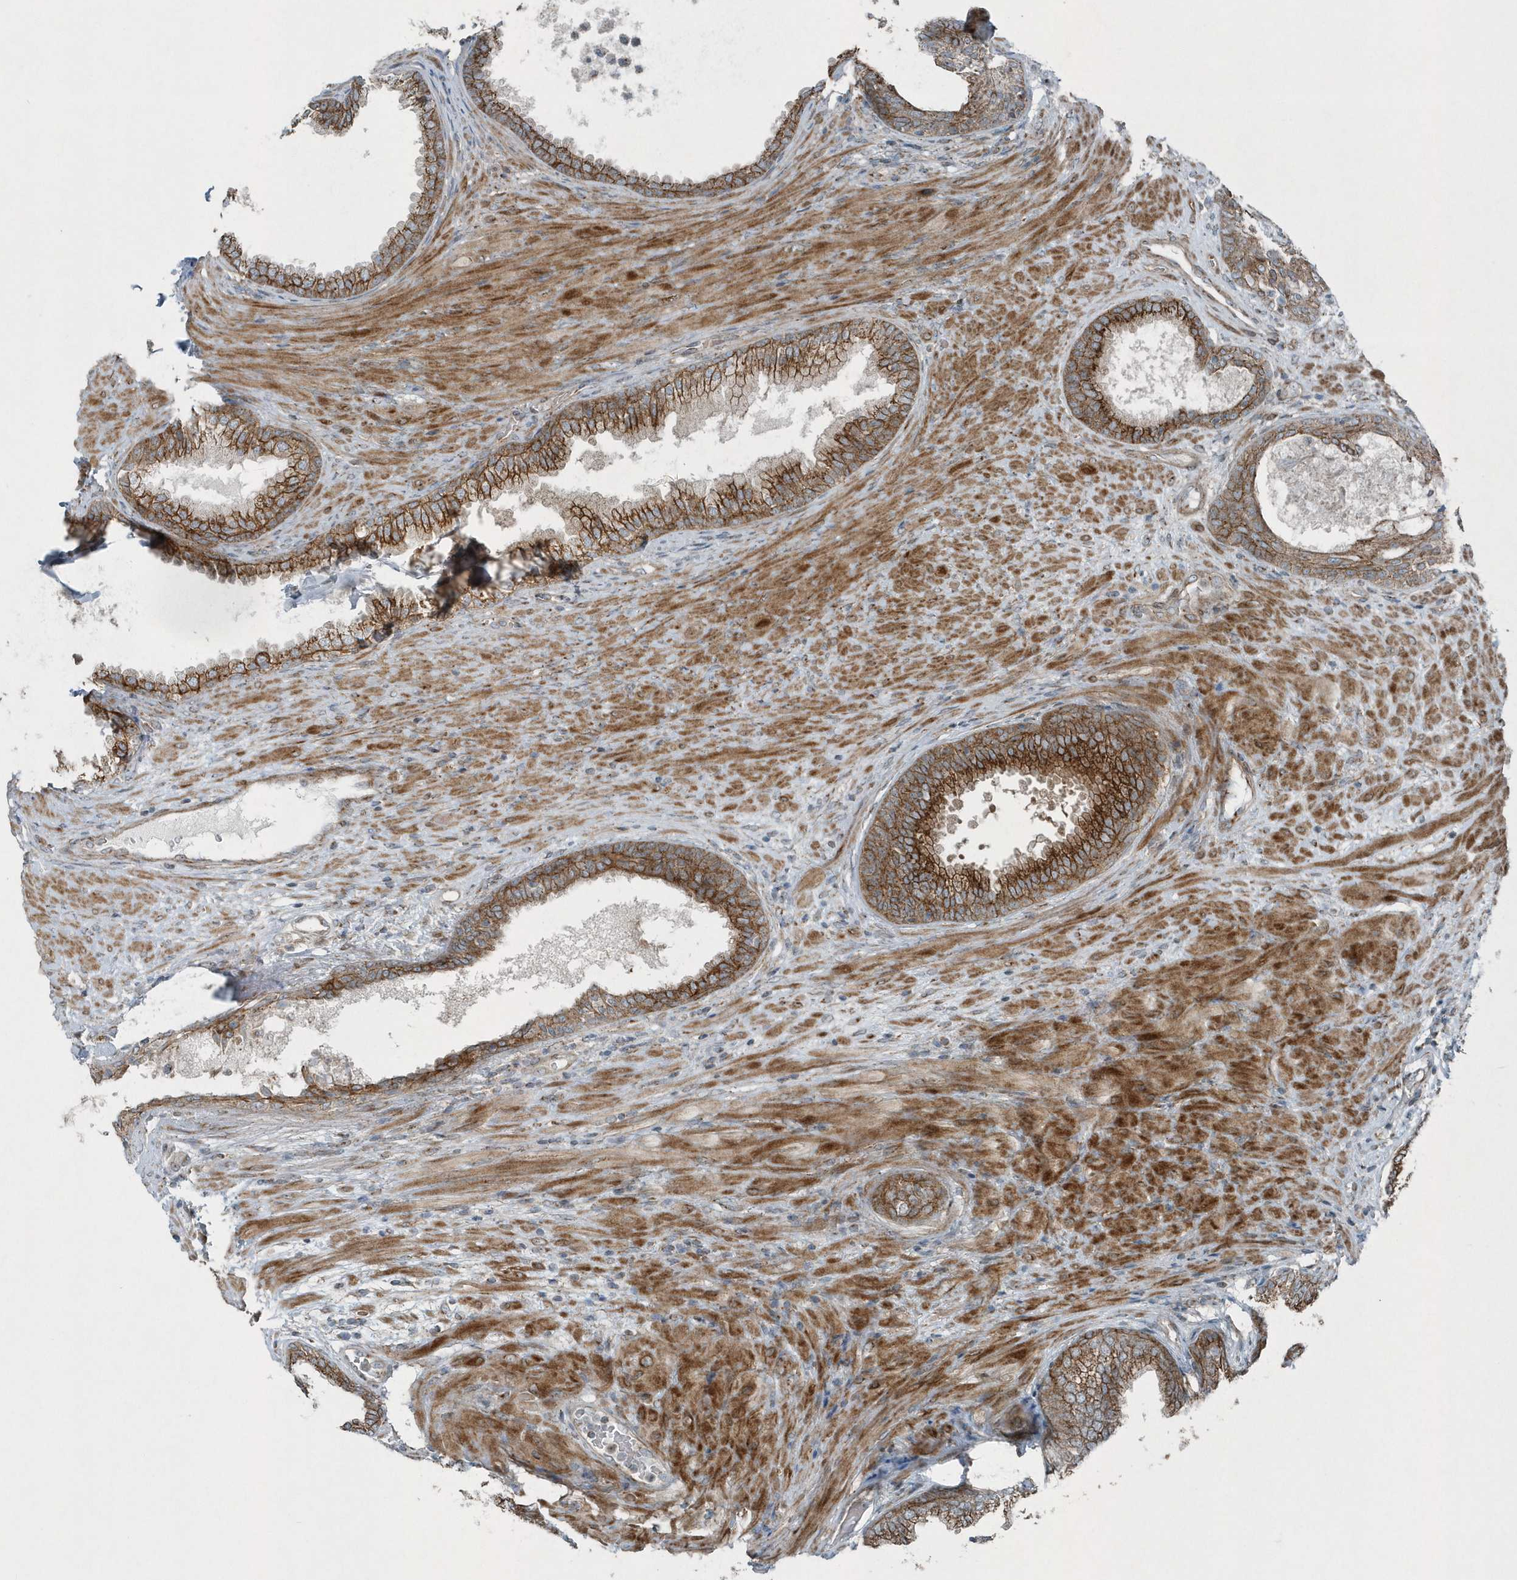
{"staining": {"intensity": "strong", "quantity": "25%-75%", "location": "cytoplasmic/membranous"}, "tissue": "prostate", "cell_type": "Glandular cells", "image_type": "normal", "snomed": [{"axis": "morphology", "description": "Normal tissue, NOS"}, {"axis": "topography", "description": "Prostate"}], "caption": "Immunohistochemistry image of normal prostate stained for a protein (brown), which exhibits high levels of strong cytoplasmic/membranous expression in approximately 25%-75% of glandular cells.", "gene": "GCC2", "patient": {"sex": "male", "age": 76}}